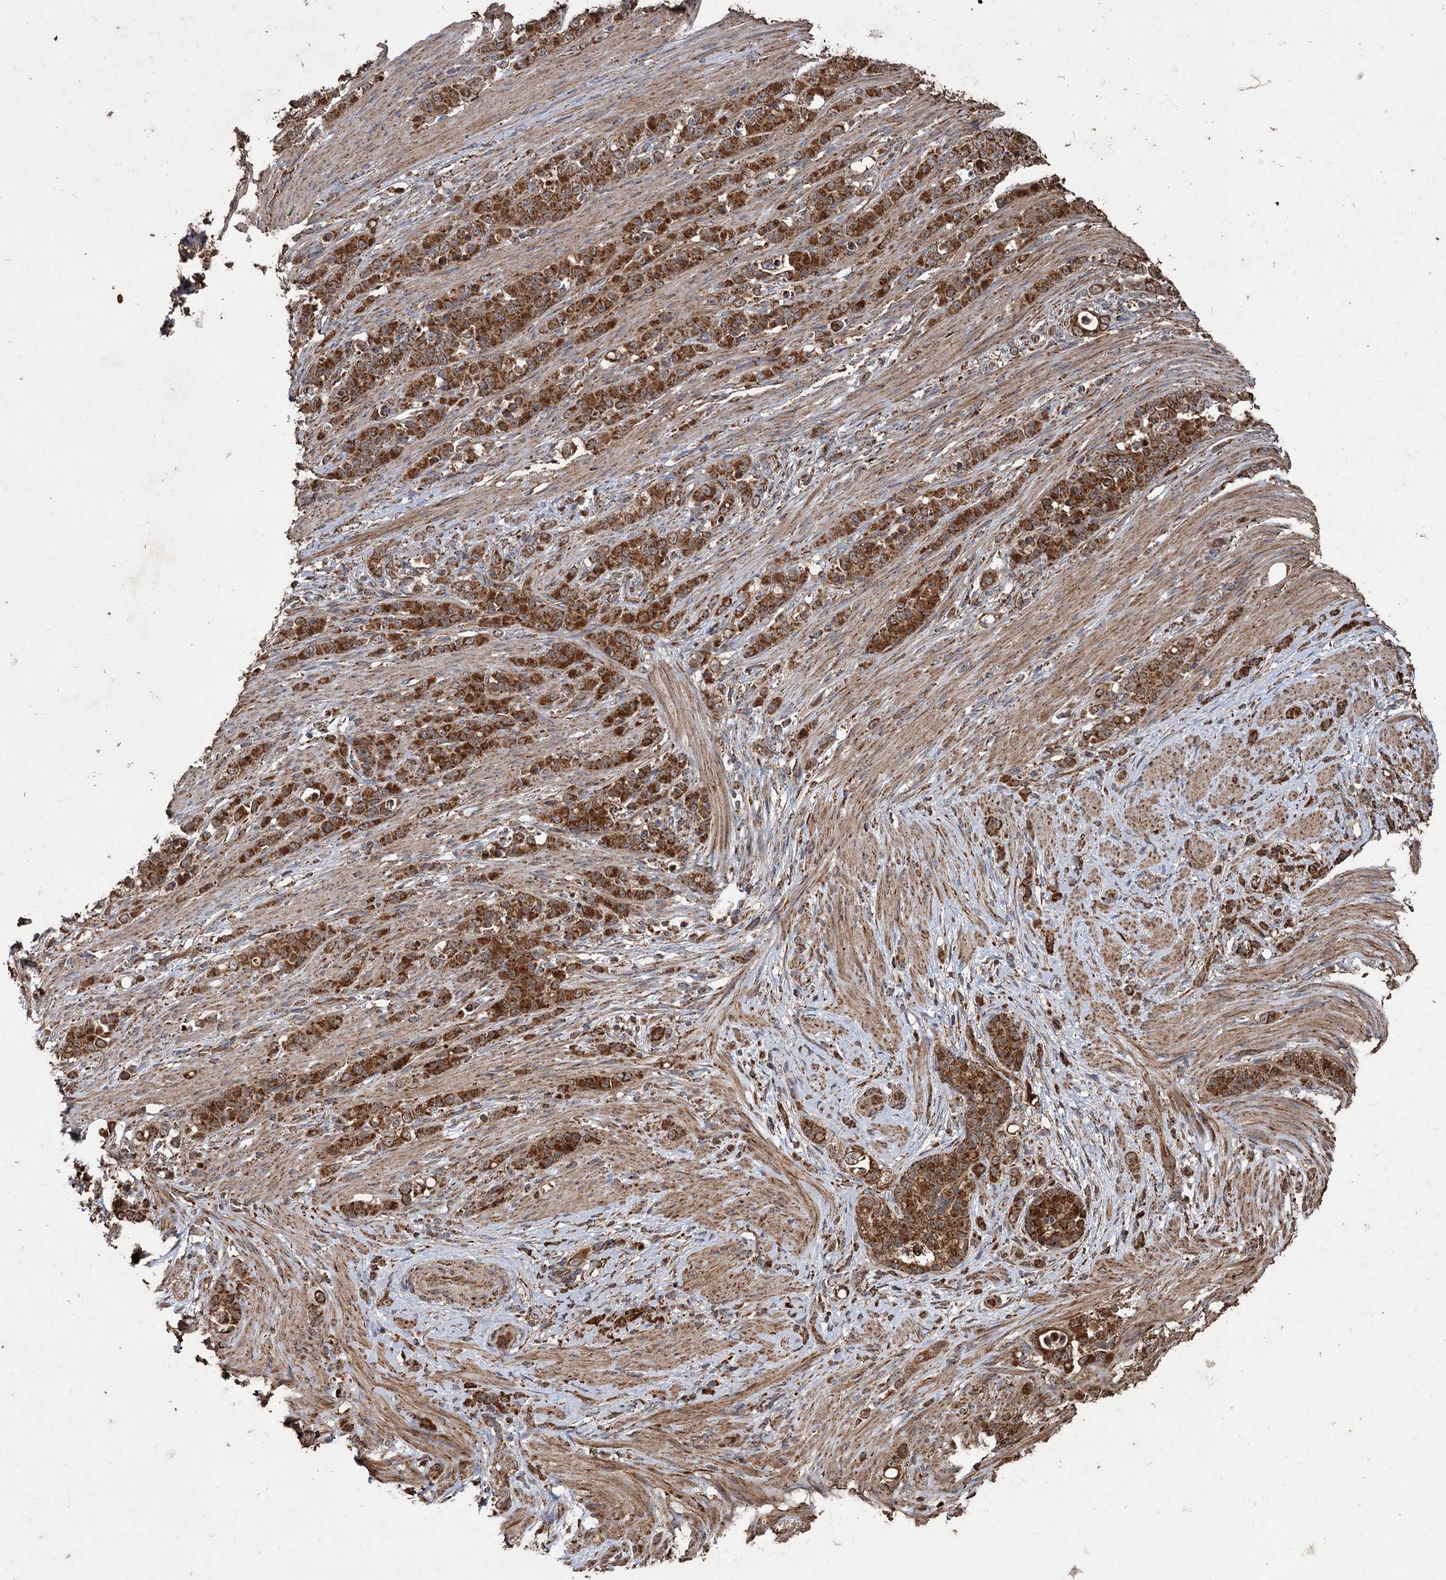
{"staining": {"intensity": "moderate", "quantity": ">75%", "location": "cytoplasmic/membranous"}, "tissue": "stomach cancer", "cell_type": "Tumor cells", "image_type": "cancer", "snomed": [{"axis": "morphology", "description": "Adenocarcinoma, NOS"}, {"axis": "topography", "description": "Stomach"}], "caption": "Stomach adenocarcinoma stained for a protein (brown) exhibits moderate cytoplasmic/membranous positive expression in approximately >75% of tumor cells.", "gene": "IPO4", "patient": {"sex": "female", "age": 79}}